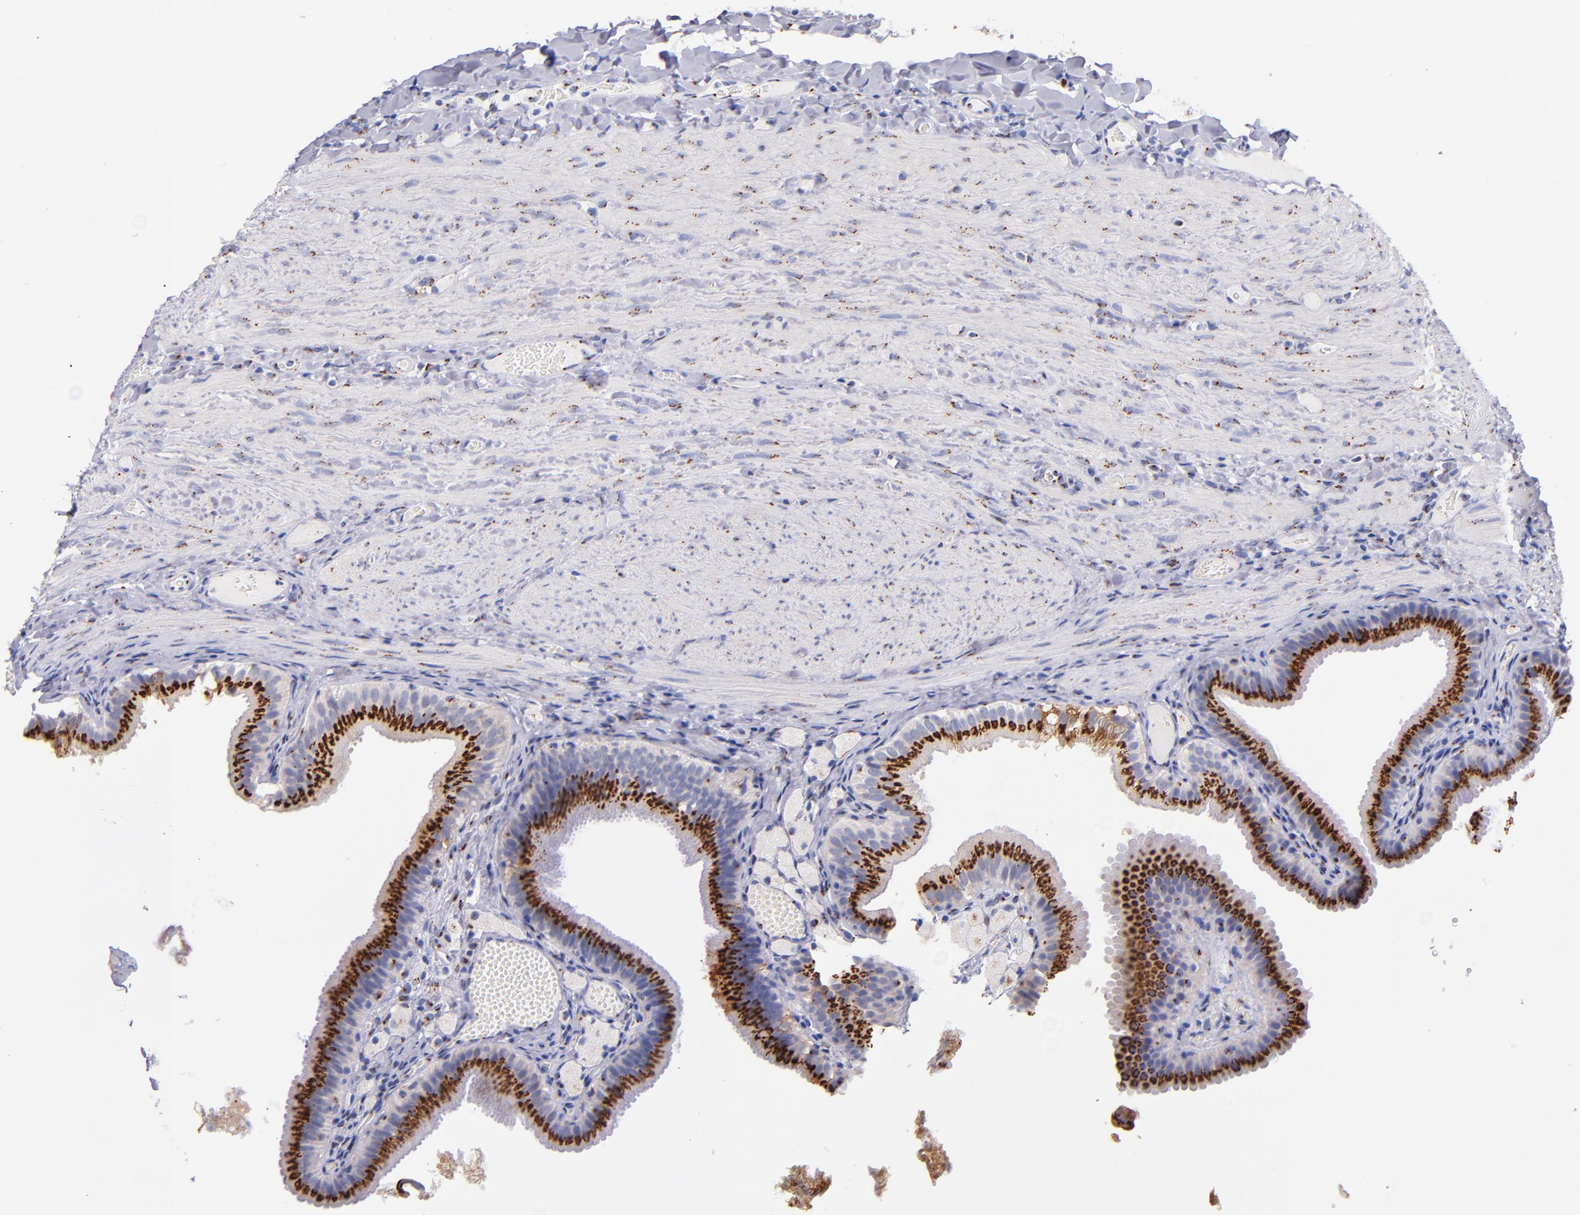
{"staining": {"intensity": "strong", "quantity": ">75%", "location": "cytoplasmic/membranous"}, "tissue": "gallbladder", "cell_type": "Glandular cells", "image_type": "normal", "snomed": [{"axis": "morphology", "description": "Normal tissue, NOS"}, {"axis": "topography", "description": "Gallbladder"}], "caption": "Immunohistochemistry histopathology image of unremarkable human gallbladder stained for a protein (brown), which demonstrates high levels of strong cytoplasmic/membranous staining in about >75% of glandular cells.", "gene": "GOLIM4", "patient": {"sex": "female", "age": 24}}